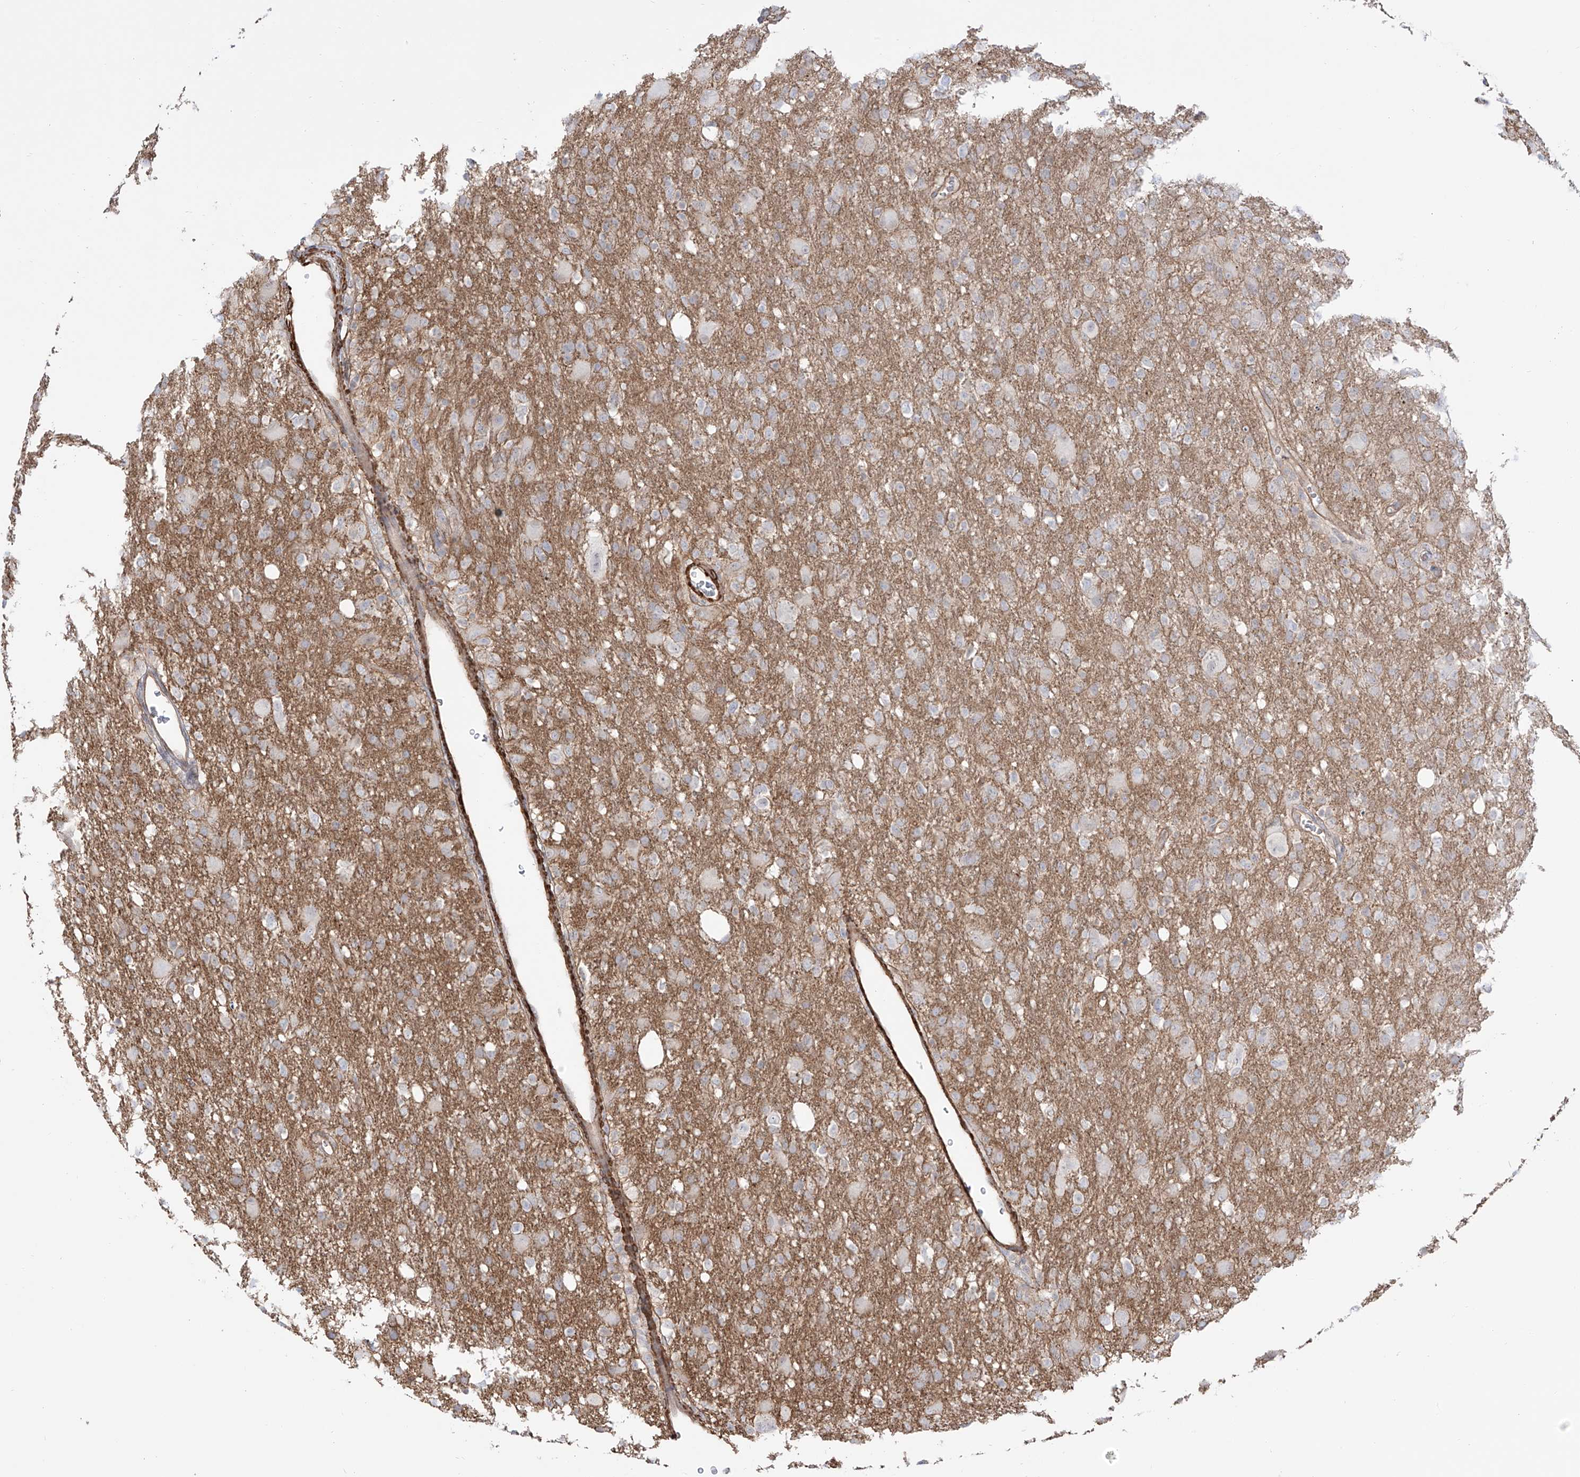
{"staining": {"intensity": "negative", "quantity": "none", "location": "none"}, "tissue": "glioma", "cell_type": "Tumor cells", "image_type": "cancer", "snomed": [{"axis": "morphology", "description": "Glioma, malignant, High grade"}, {"axis": "topography", "description": "Brain"}], "caption": "The image reveals no significant expression in tumor cells of high-grade glioma (malignant). (Immunohistochemistry, brightfield microscopy, high magnification).", "gene": "ZNF180", "patient": {"sex": "female", "age": 57}}